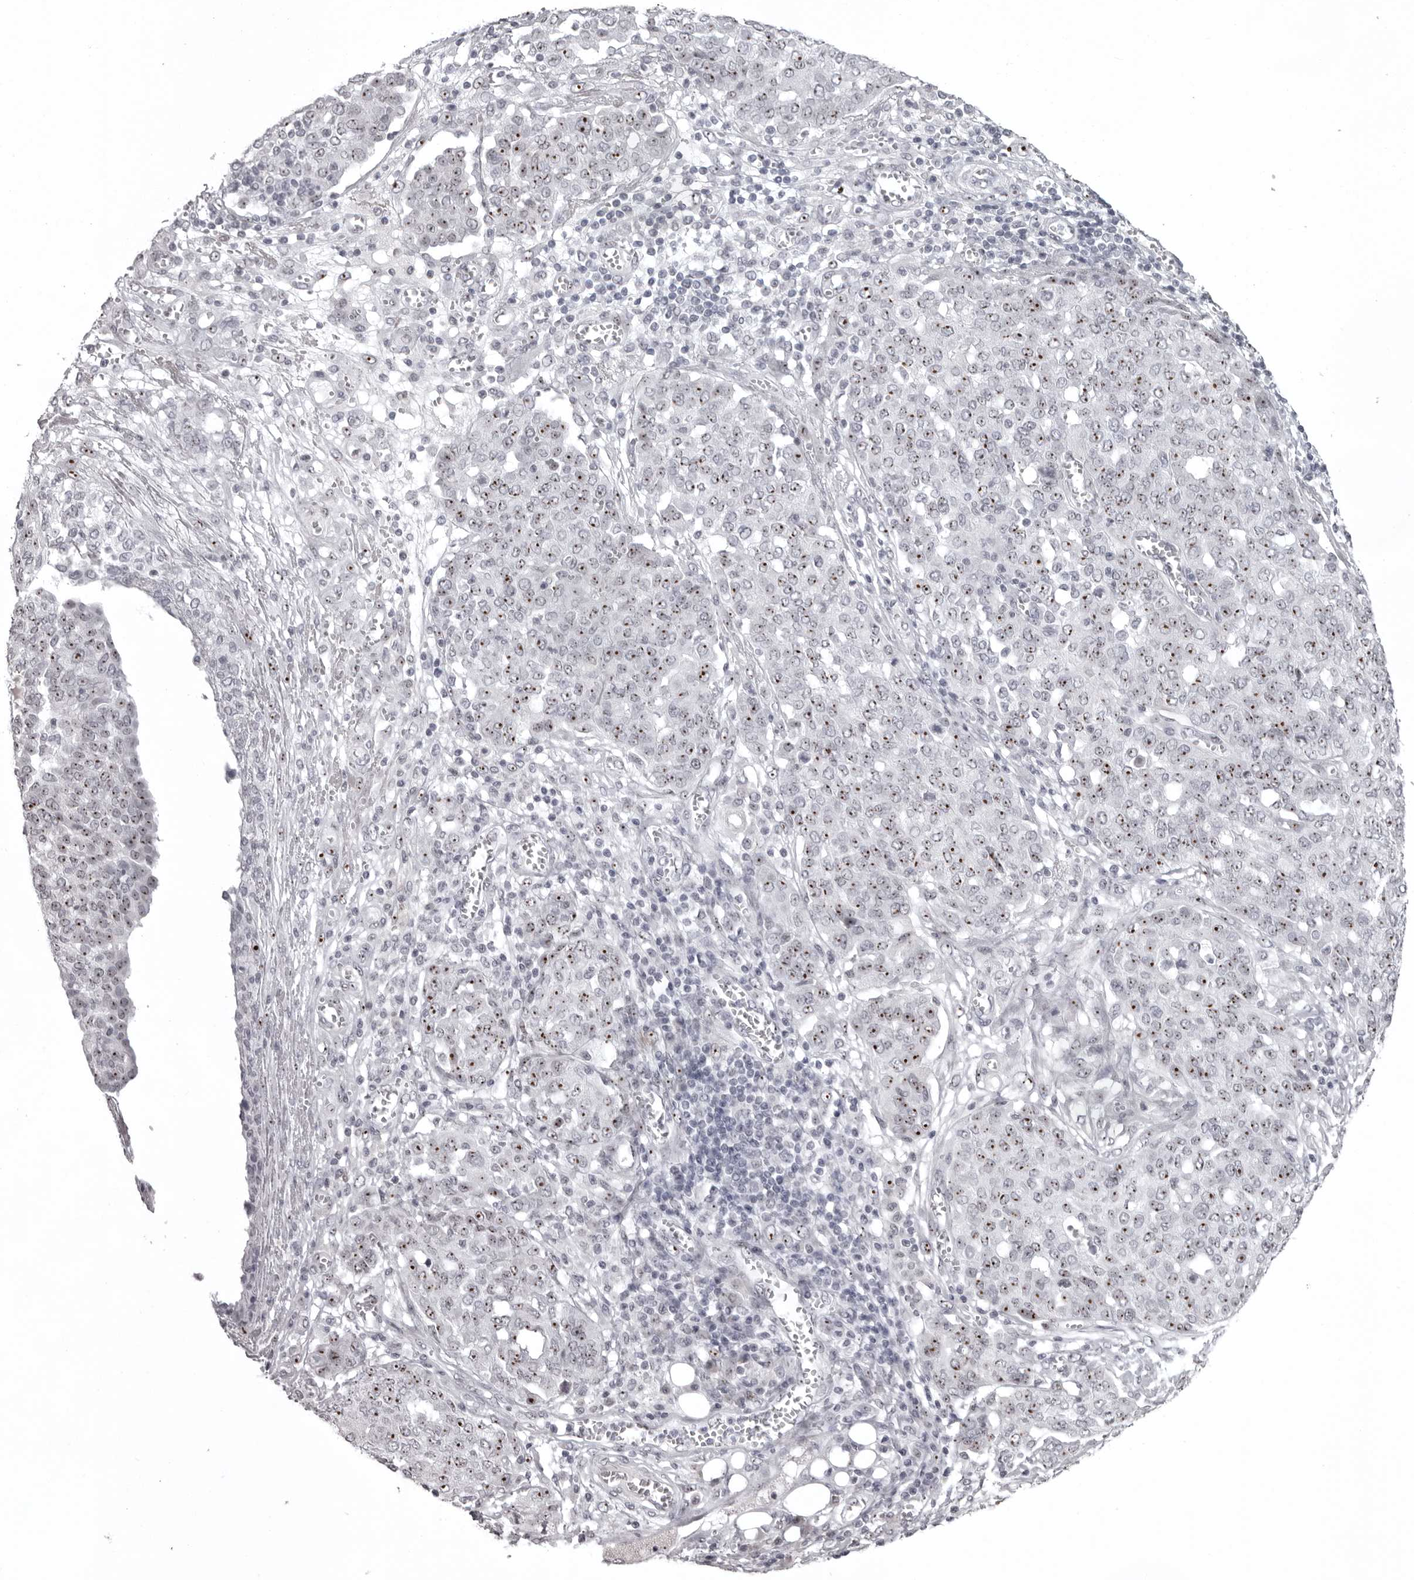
{"staining": {"intensity": "strong", "quantity": ">75%", "location": "nuclear"}, "tissue": "ovarian cancer", "cell_type": "Tumor cells", "image_type": "cancer", "snomed": [{"axis": "morphology", "description": "Cystadenocarcinoma, serous, NOS"}, {"axis": "topography", "description": "Soft tissue"}, {"axis": "topography", "description": "Ovary"}], "caption": "About >75% of tumor cells in ovarian cancer (serous cystadenocarcinoma) display strong nuclear protein expression as visualized by brown immunohistochemical staining.", "gene": "HELZ", "patient": {"sex": "female", "age": 57}}